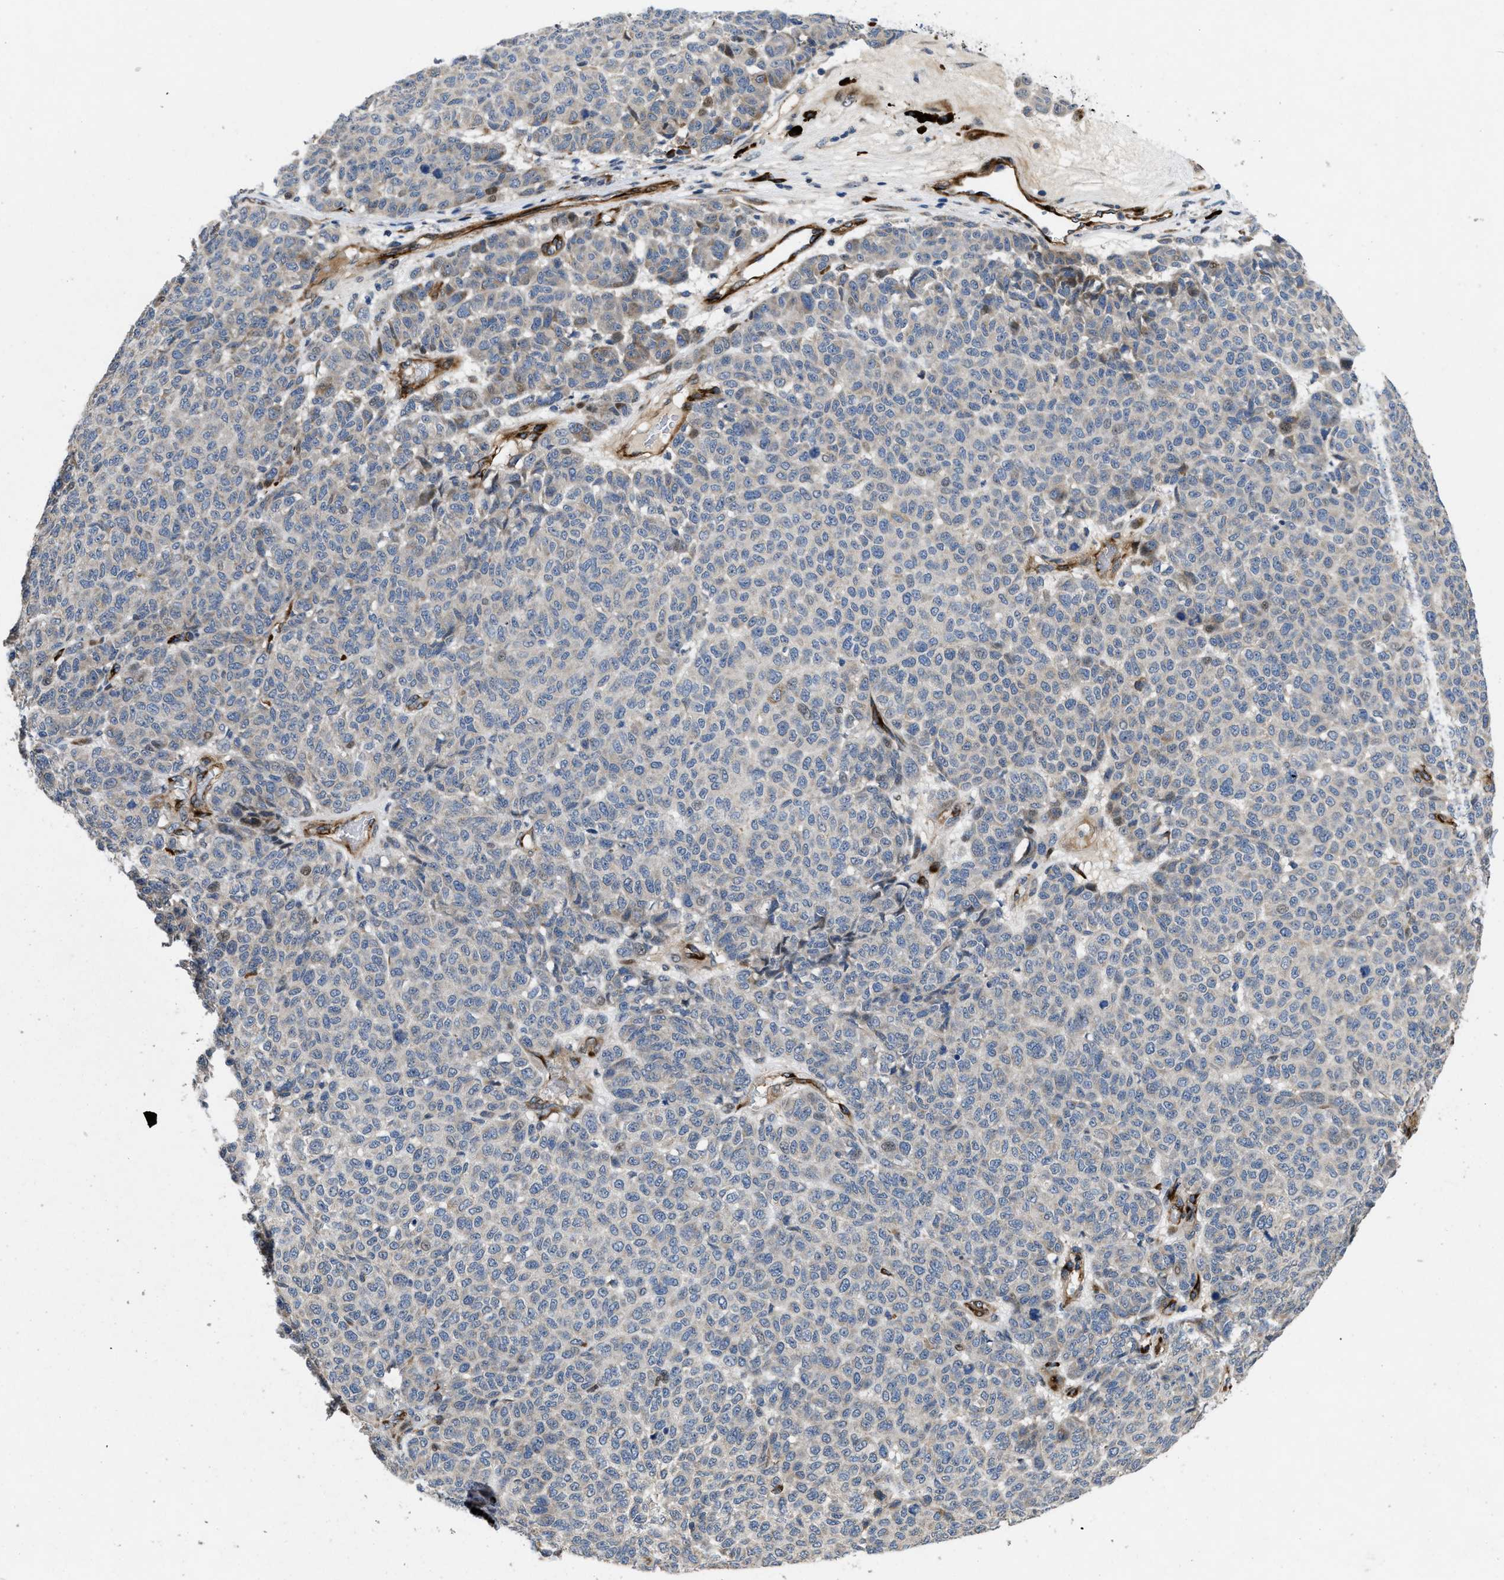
{"staining": {"intensity": "moderate", "quantity": "25%-75%", "location": "cytoplasmic/membranous"}, "tissue": "melanoma", "cell_type": "Tumor cells", "image_type": "cancer", "snomed": [{"axis": "morphology", "description": "Malignant melanoma, NOS"}, {"axis": "topography", "description": "Skin"}], "caption": "Immunohistochemistry (IHC) photomicrograph of neoplastic tissue: human melanoma stained using IHC reveals medium levels of moderate protein expression localized specifically in the cytoplasmic/membranous of tumor cells, appearing as a cytoplasmic/membranous brown color.", "gene": "HSPA12B", "patient": {"sex": "male", "age": 59}}